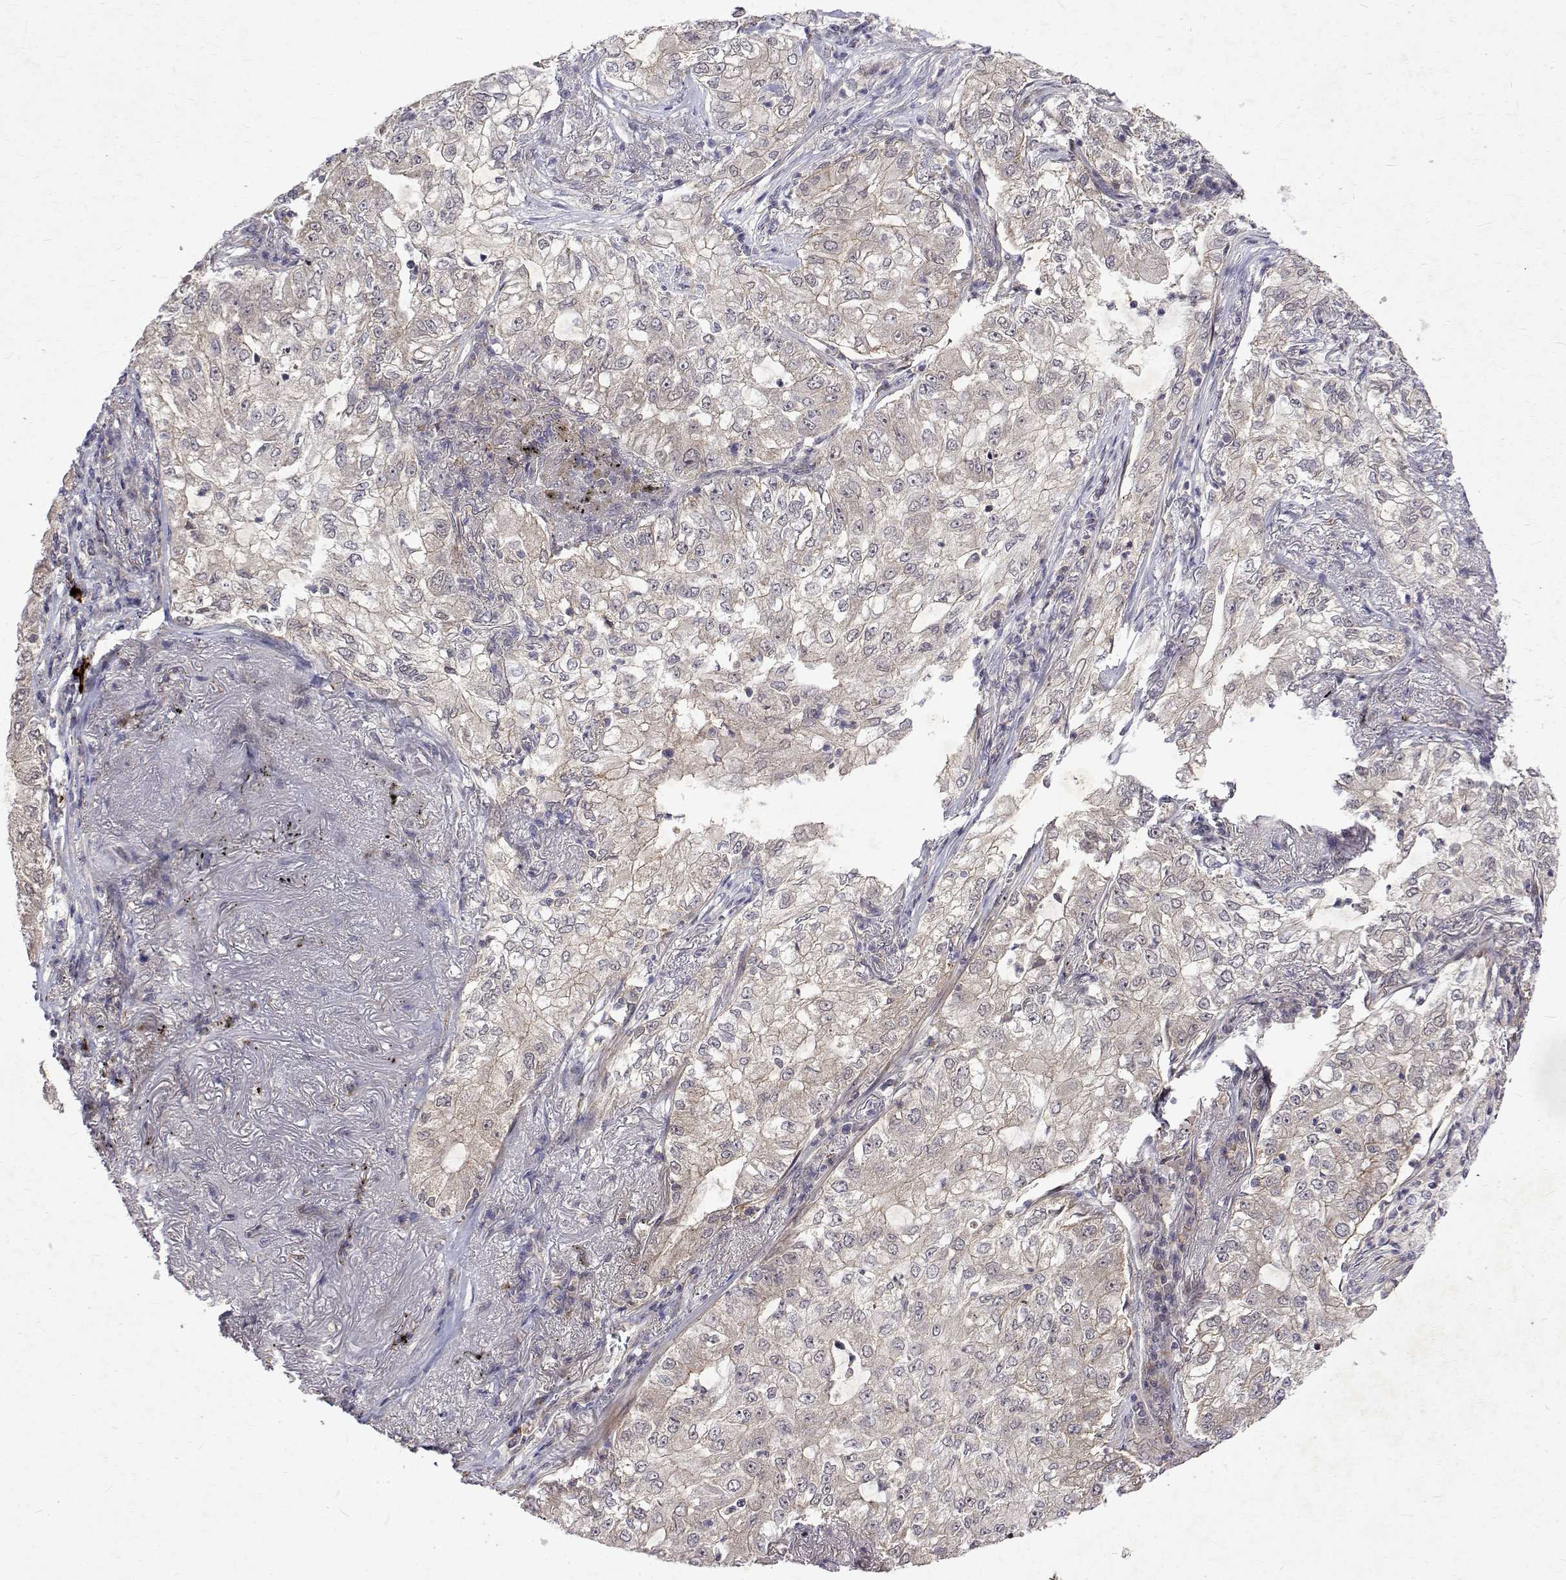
{"staining": {"intensity": "weak", "quantity": "<25%", "location": "cytoplasmic/membranous"}, "tissue": "lung cancer", "cell_type": "Tumor cells", "image_type": "cancer", "snomed": [{"axis": "morphology", "description": "Adenocarcinoma, NOS"}, {"axis": "topography", "description": "Lung"}], "caption": "A high-resolution image shows immunohistochemistry (IHC) staining of adenocarcinoma (lung), which demonstrates no significant staining in tumor cells.", "gene": "ALKBH8", "patient": {"sex": "female", "age": 73}}